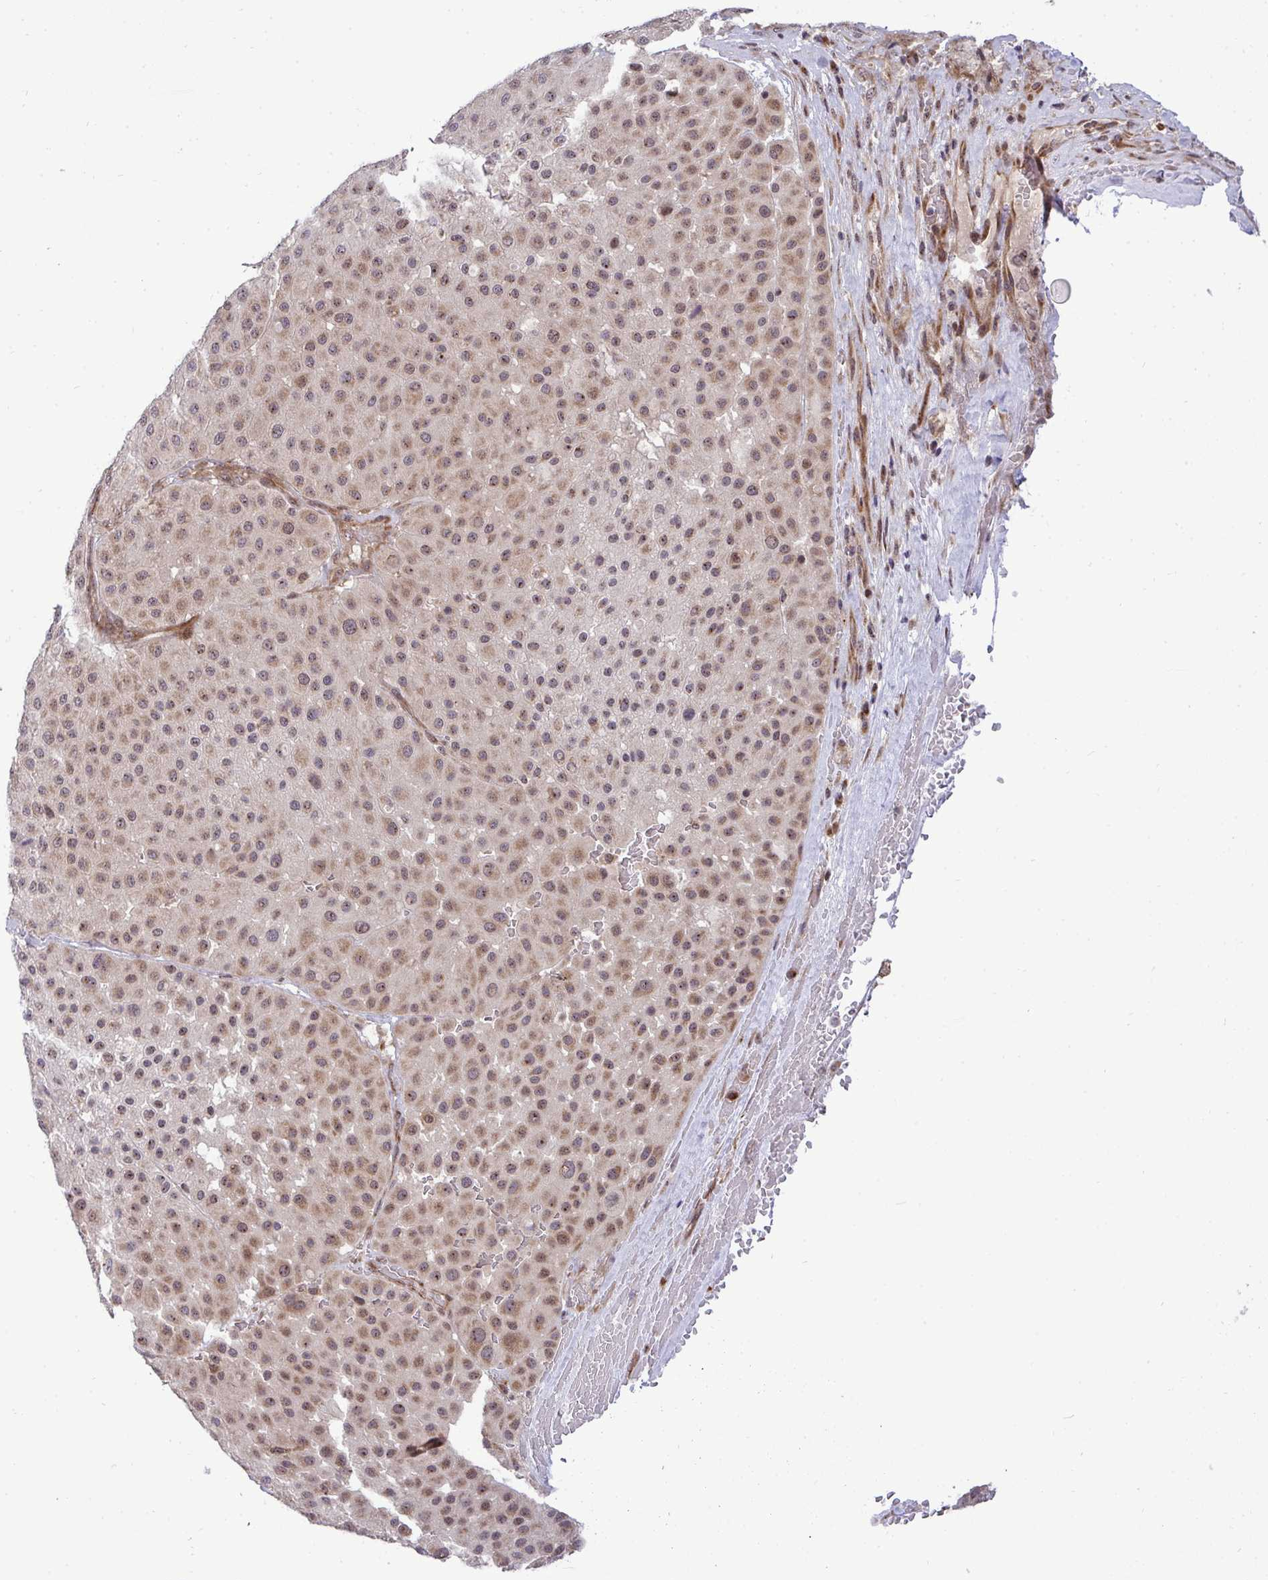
{"staining": {"intensity": "weak", "quantity": ">75%", "location": "cytoplasmic/membranous,nuclear"}, "tissue": "melanoma", "cell_type": "Tumor cells", "image_type": "cancer", "snomed": [{"axis": "morphology", "description": "Malignant melanoma, Metastatic site"}, {"axis": "topography", "description": "Smooth muscle"}], "caption": "A low amount of weak cytoplasmic/membranous and nuclear staining is appreciated in approximately >75% of tumor cells in malignant melanoma (metastatic site) tissue.", "gene": "TRIM44", "patient": {"sex": "male", "age": 41}}